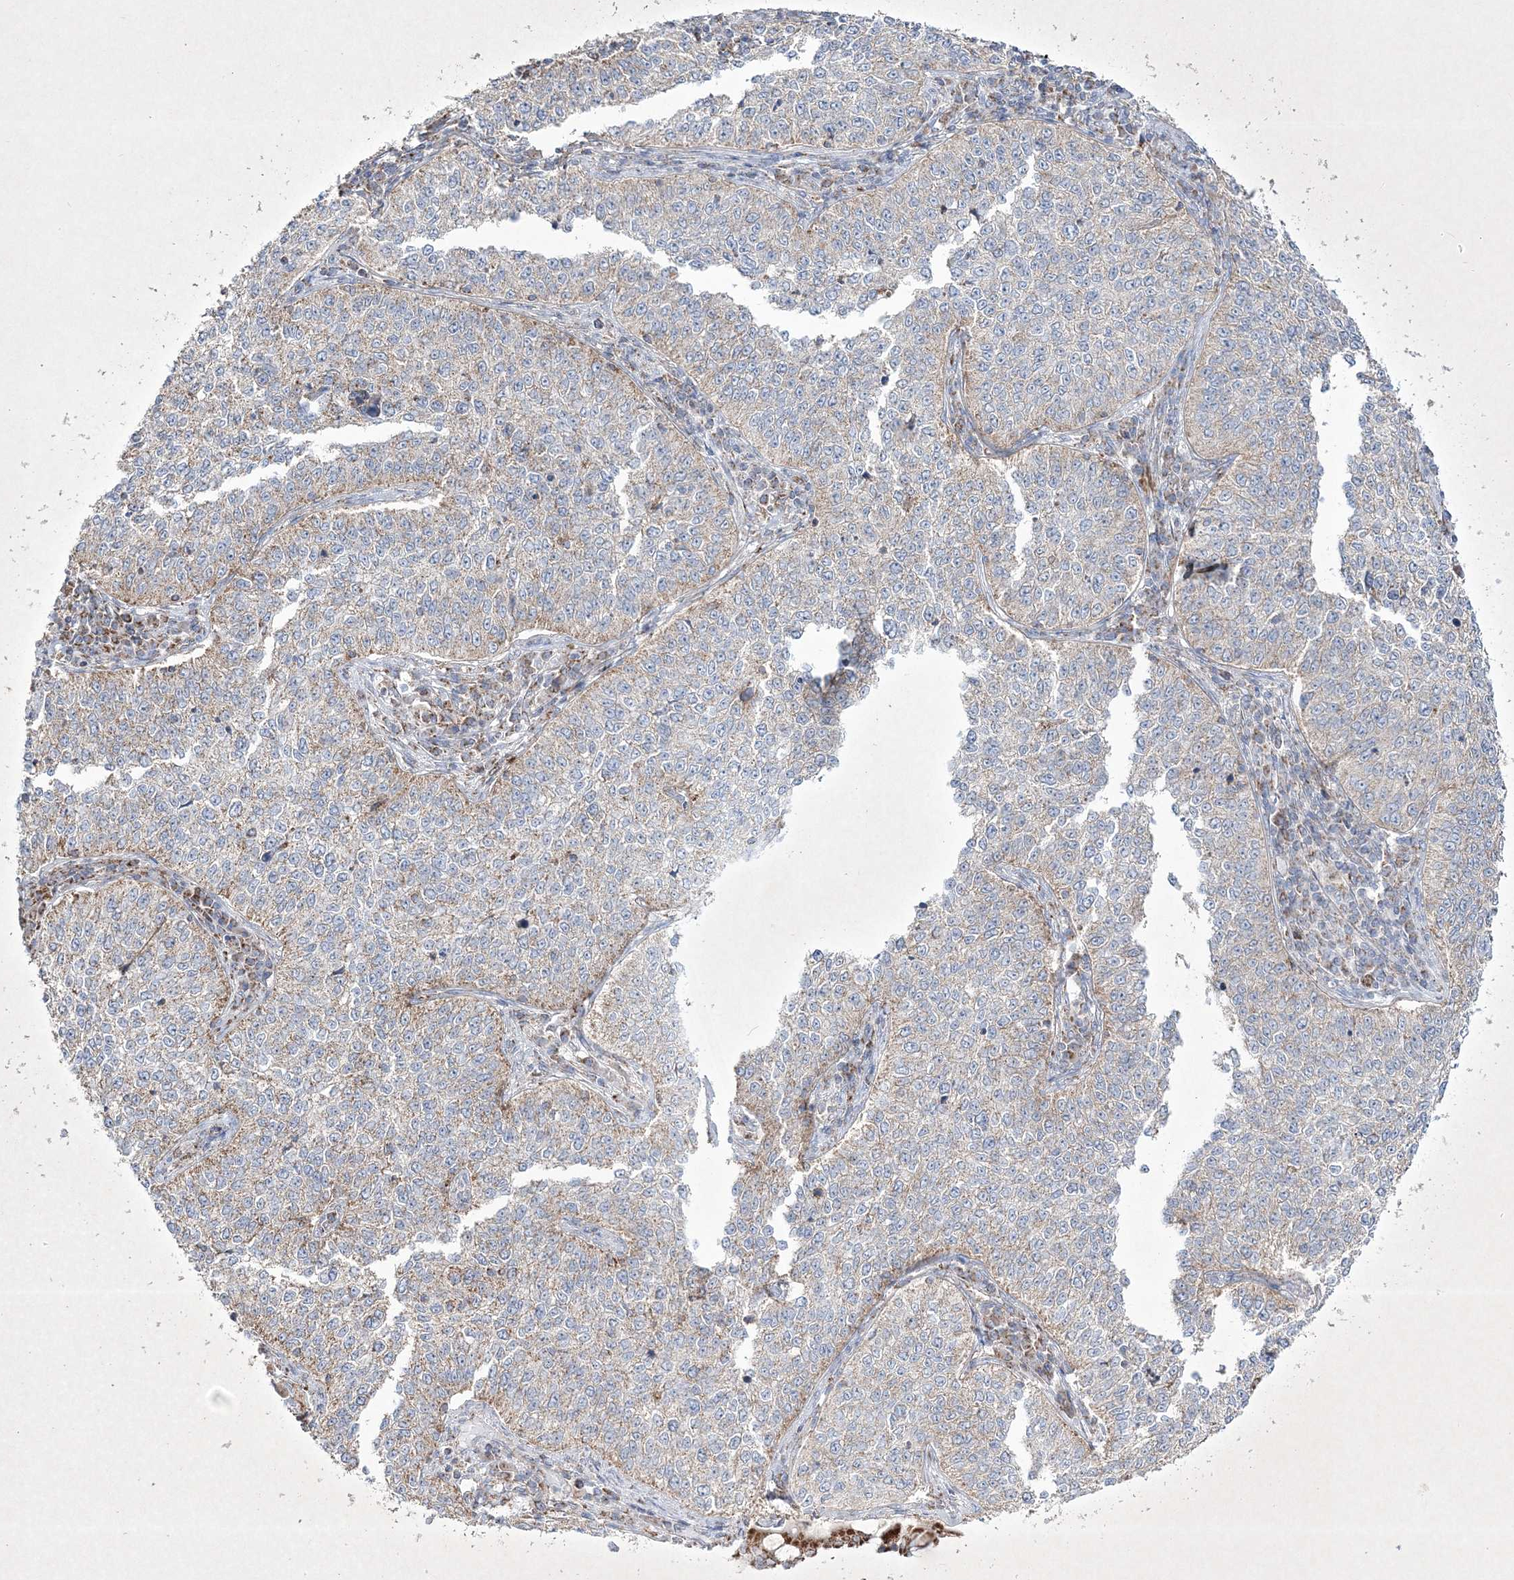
{"staining": {"intensity": "weak", "quantity": "25%-75%", "location": "cytoplasmic/membranous"}, "tissue": "cervical cancer", "cell_type": "Tumor cells", "image_type": "cancer", "snomed": [{"axis": "morphology", "description": "Squamous cell carcinoma, NOS"}, {"axis": "topography", "description": "Cervix"}], "caption": "The micrograph displays a brown stain indicating the presence of a protein in the cytoplasmic/membranous of tumor cells in cervical squamous cell carcinoma. Ihc stains the protein of interest in brown and the nuclei are stained blue.", "gene": "RICTOR", "patient": {"sex": "female", "age": 35}}